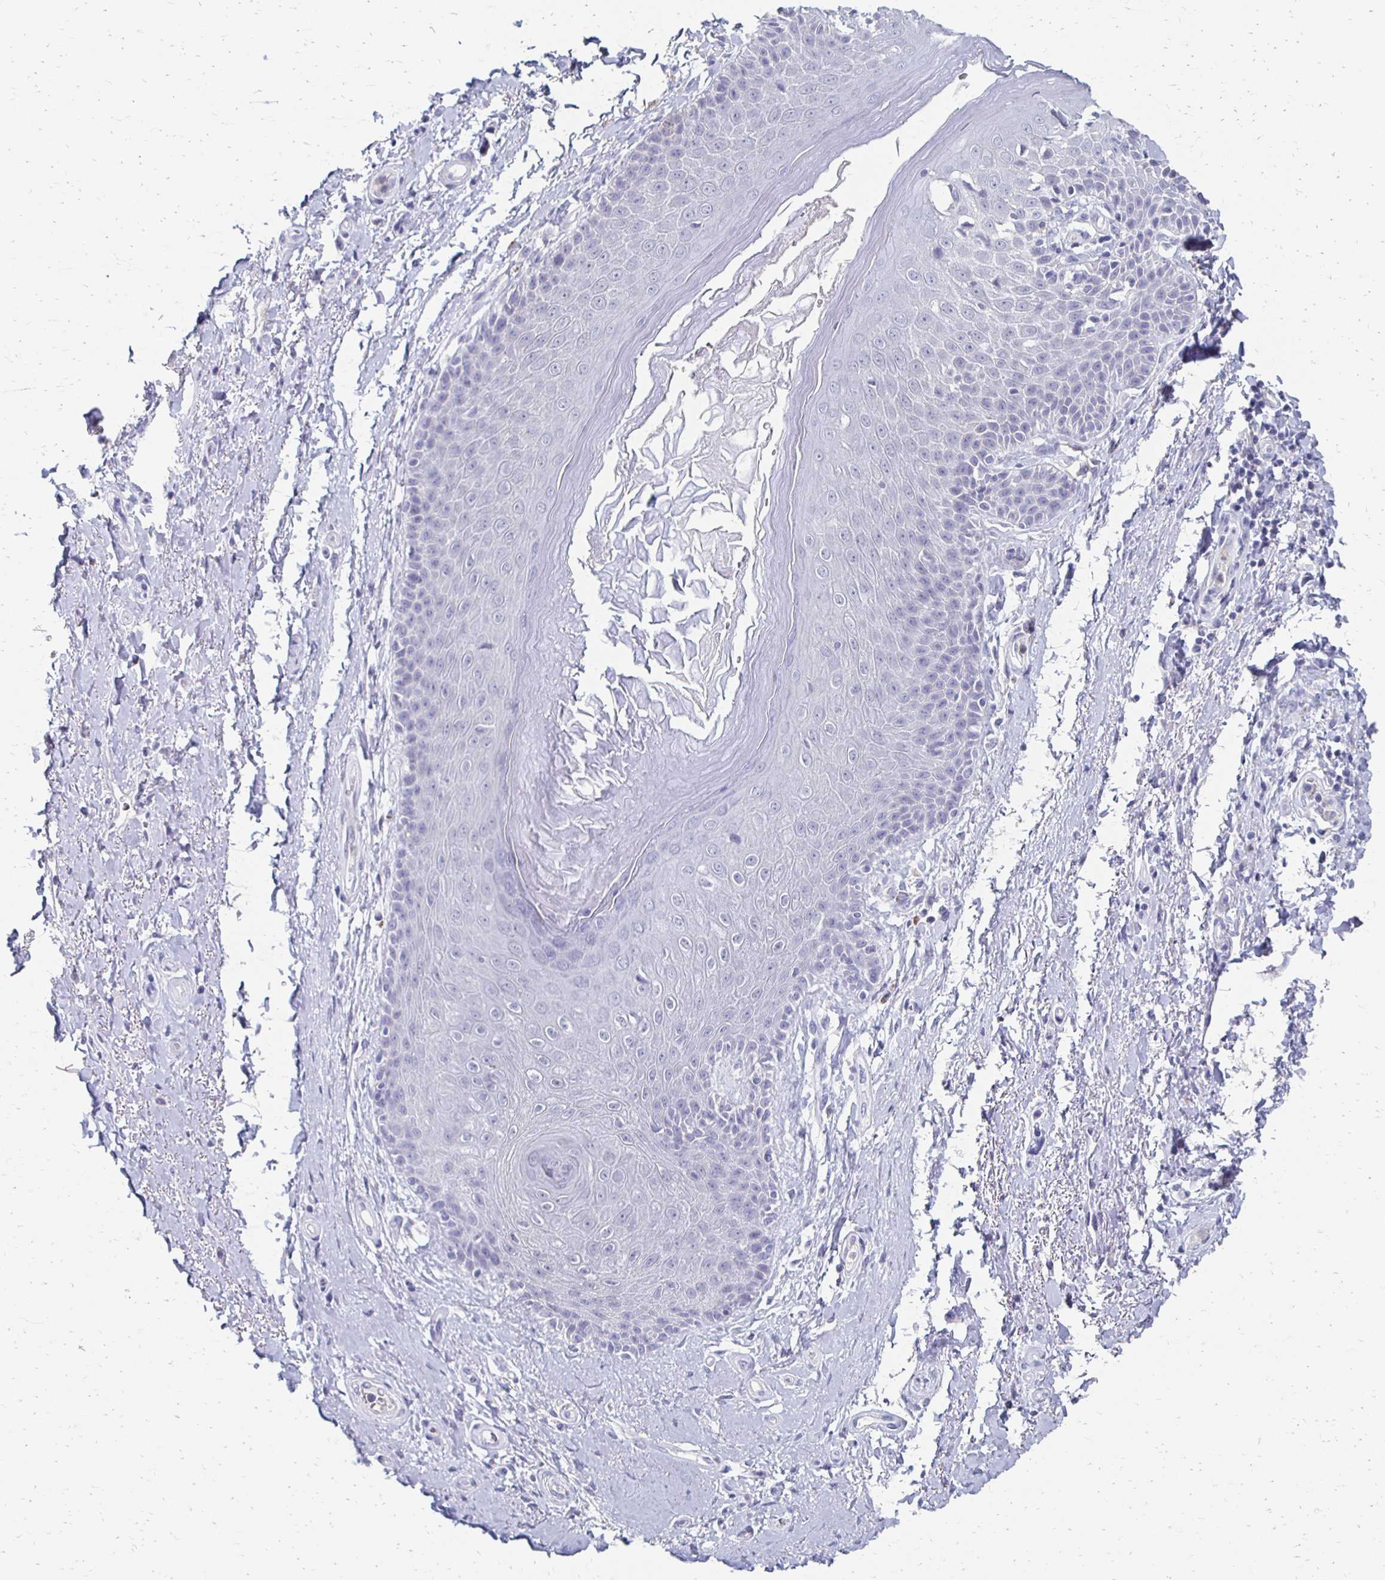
{"staining": {"intensity": "negative", "quantity": "none", "location": "none"}, "tissue": "adipose tissue", "cell_type": "Adipocytes", "image_type": "normal", "snomed": [{"axis": "morphology", "description": "Normal tissue, NOS"}, {"axis": "topography", "description": "Peripheral nerve tissue"}], "caption": "High power microscopy photomicrograph of an IHC photomicrograph of benign adipose tissue, revealing no significant expression in adipocytes. Brightfield microscopy of immunohistochemistry stained with DAB (3,3'-diaminobenzidine) (brown) and hematoxylin (blue), captured at high magnification.", "gene": "CXCR2", "patient": {"sex": "male", "age": 51}}